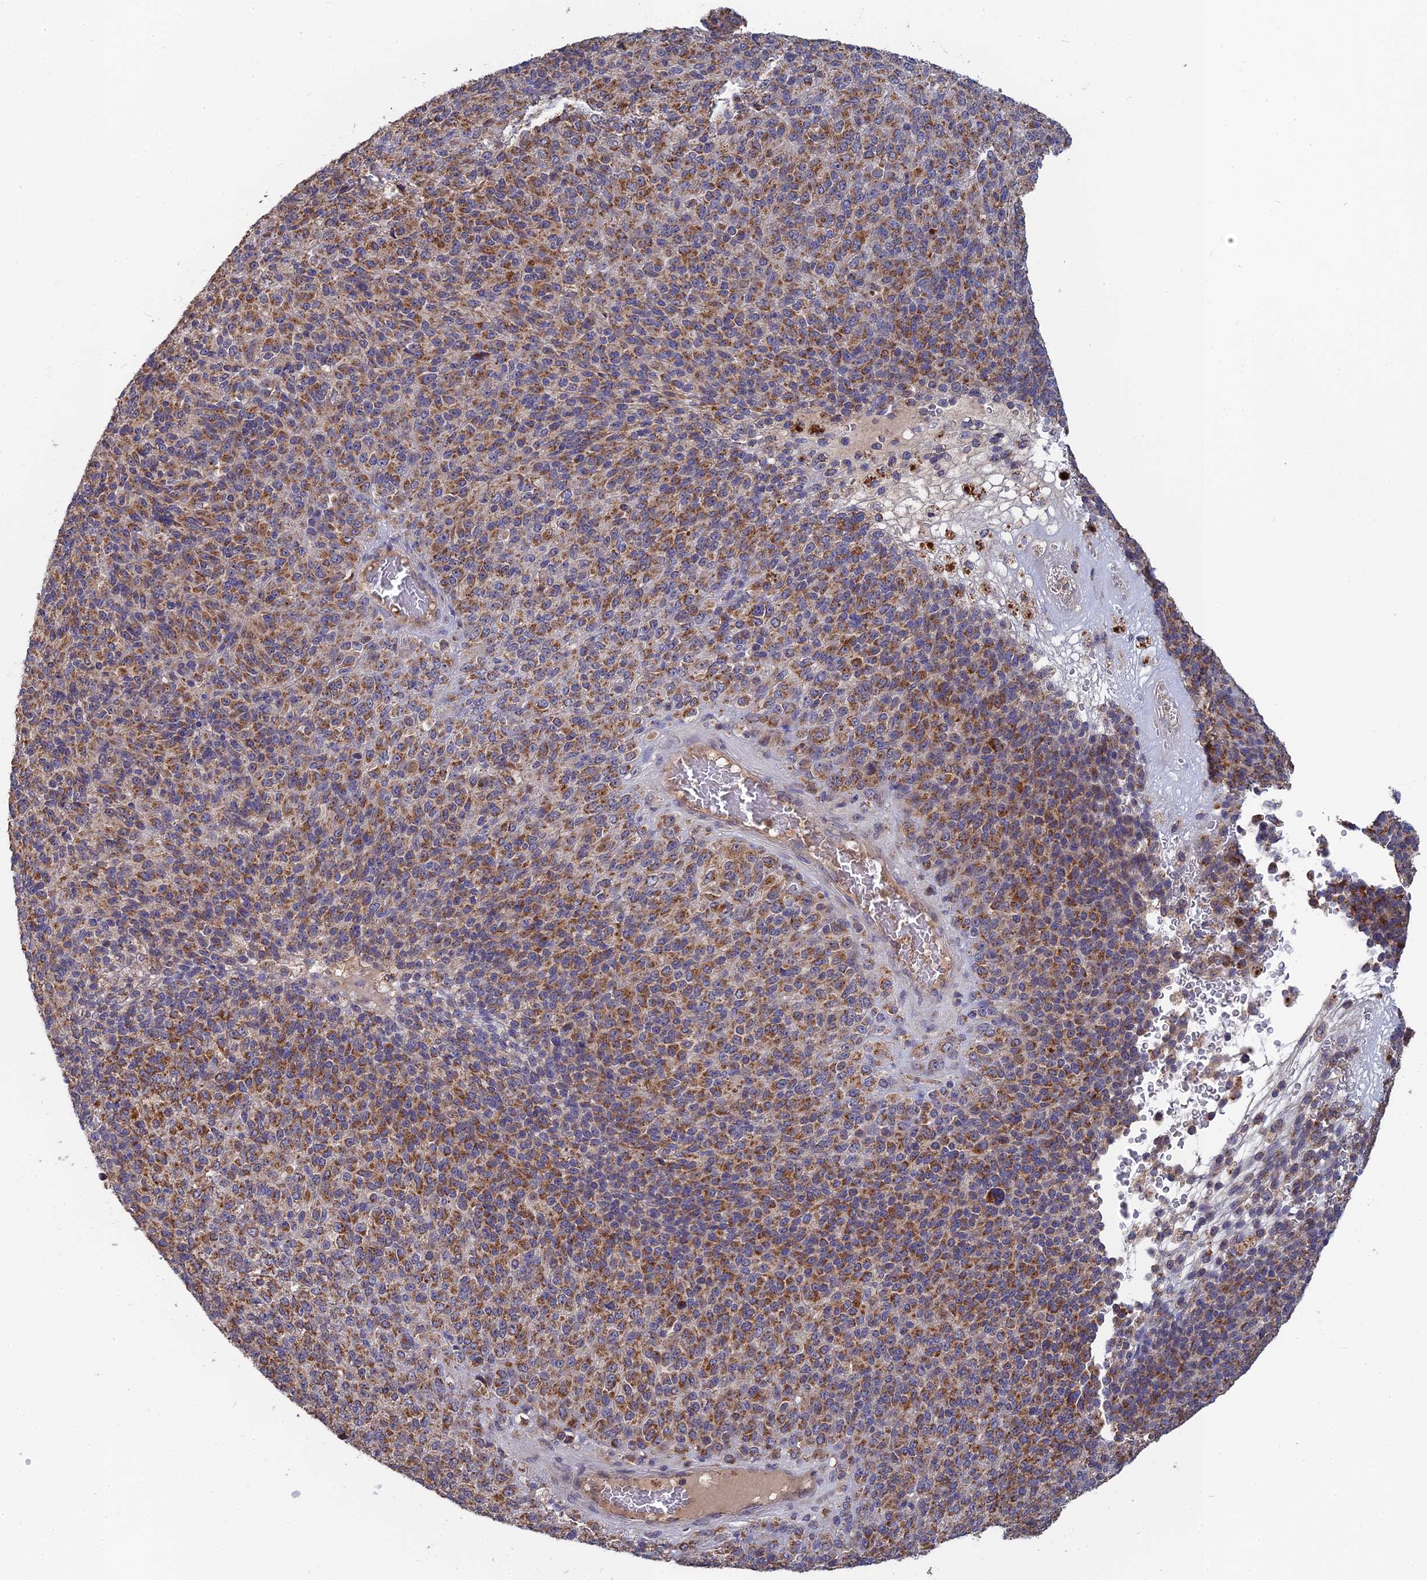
{"staining": {"intensity": "moderate", "quantity": ">75%", "location": "cytoplasmic/membranous"}, "tissue": "melanoma", "cell_type": "Tumor cells", "image_type": "cancer", "snomed": [{"axis": "morphology", "description": "Malignant melanoma, Metastatic site"}, {"axis": "topography", "description": "Brain"}], "caption": "Melanoma stained with immunohistochemistry (IHC) shows moderate cytoplasmic/membranous positivity in approximately >75% of tumor cells. The protein is stained brown, and the nuclei are stained in blue (DAB (3,3'-diaminobenzidine) IHC with brightfield microscopy, high magnification).", "gene": "RPIA", "patient": {"sex": "female", "age": 56}}